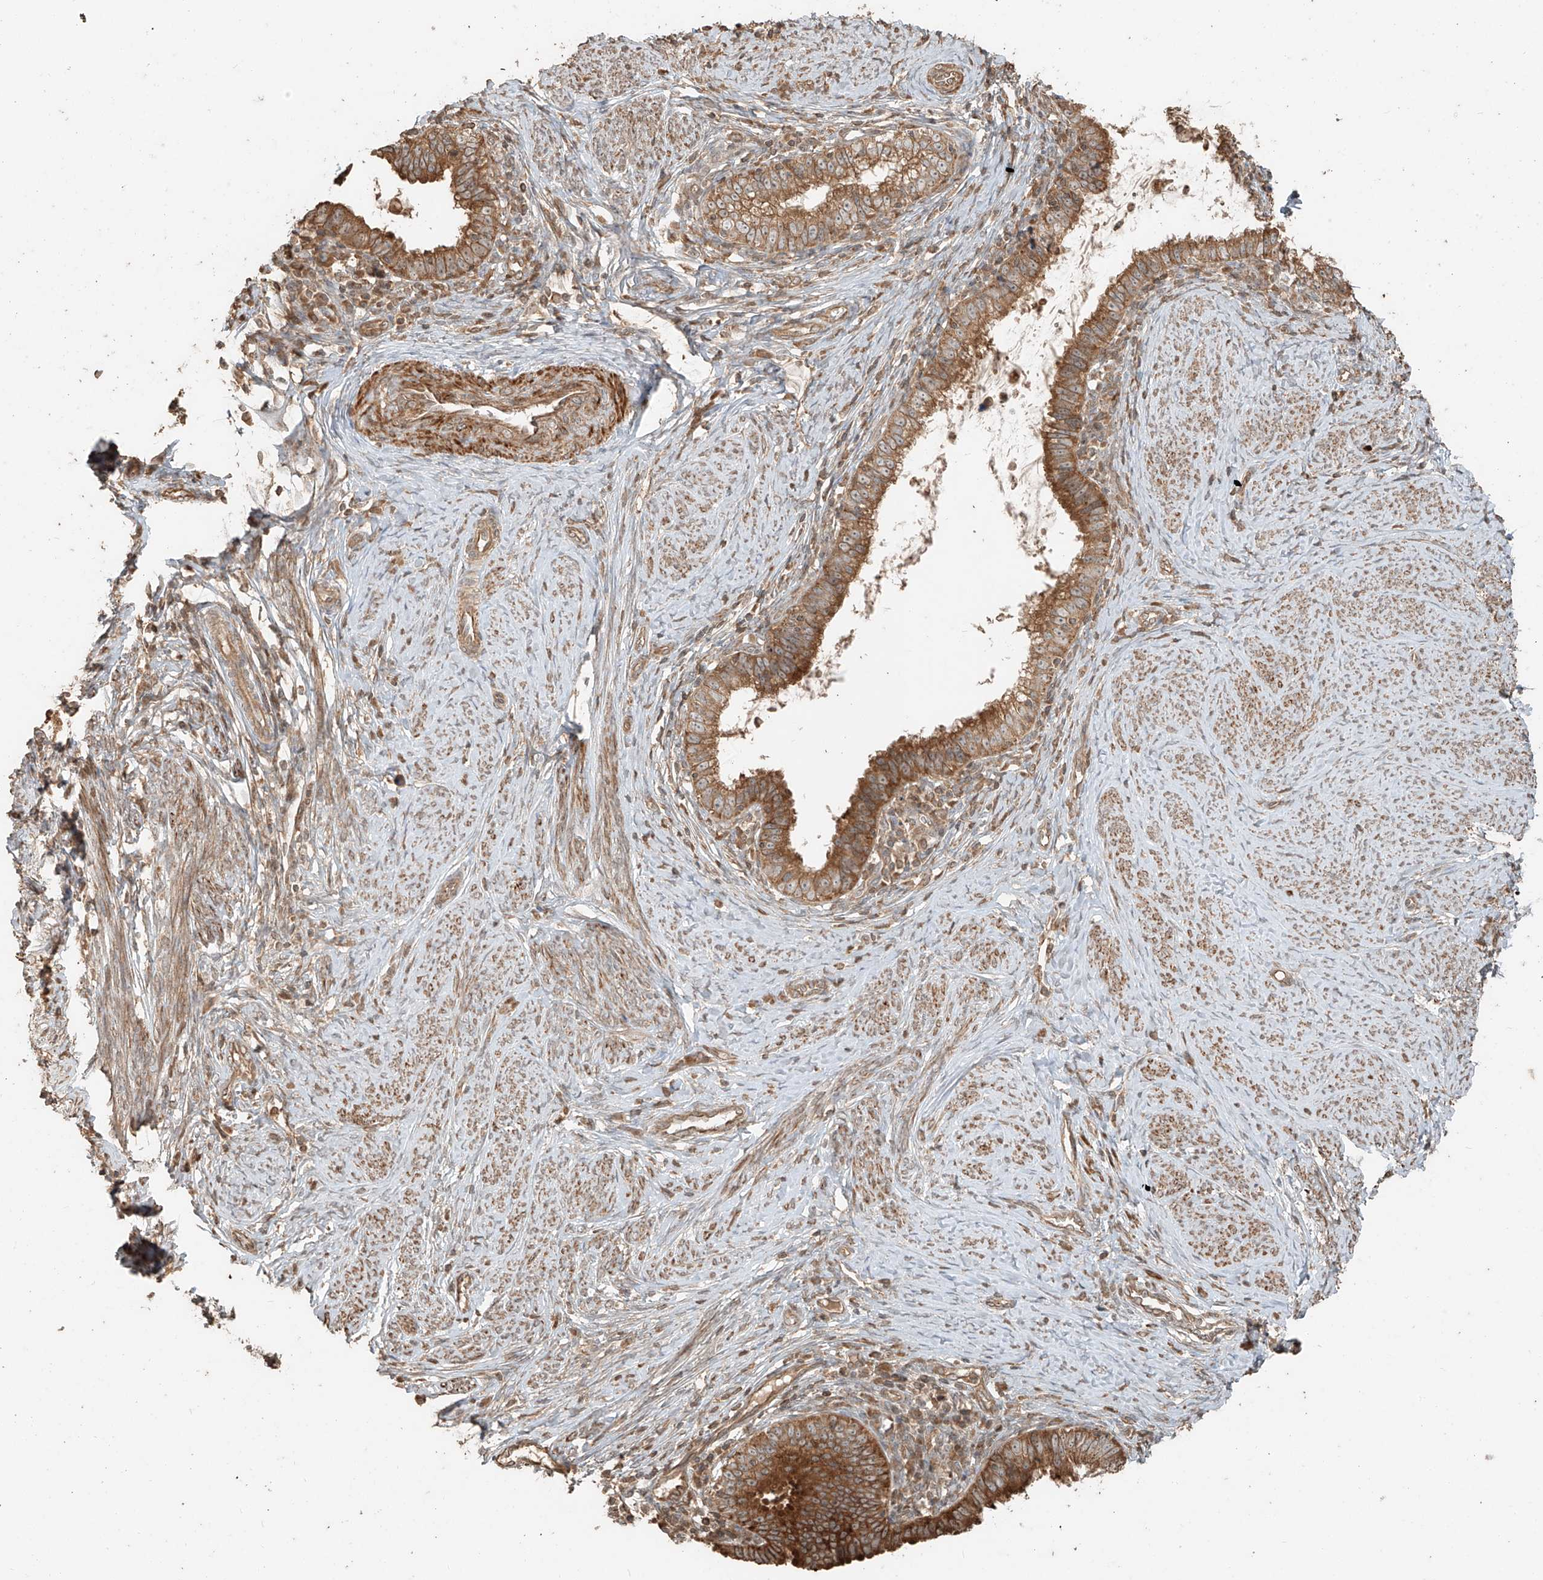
{"staining": {"intensity": "moderate", "quantity": ">75%", "location": "cytoplasmic/membranous"}, "tissue": "cervical cancer", "cell_type": "Tumor cells", "image_type": "cancer", "snomed": [{"axis": "morphology", "description": "Adenocarcinoma, NOS"}, {"axis": "topography", "description": "Cervix"}], "caption": "Cervical adenocarcinoma stained with a protein marker exhibits moderate staining in tumor cells.", "gene": "ANKZF1", "patient": {"sex": "female", "age": 36}}